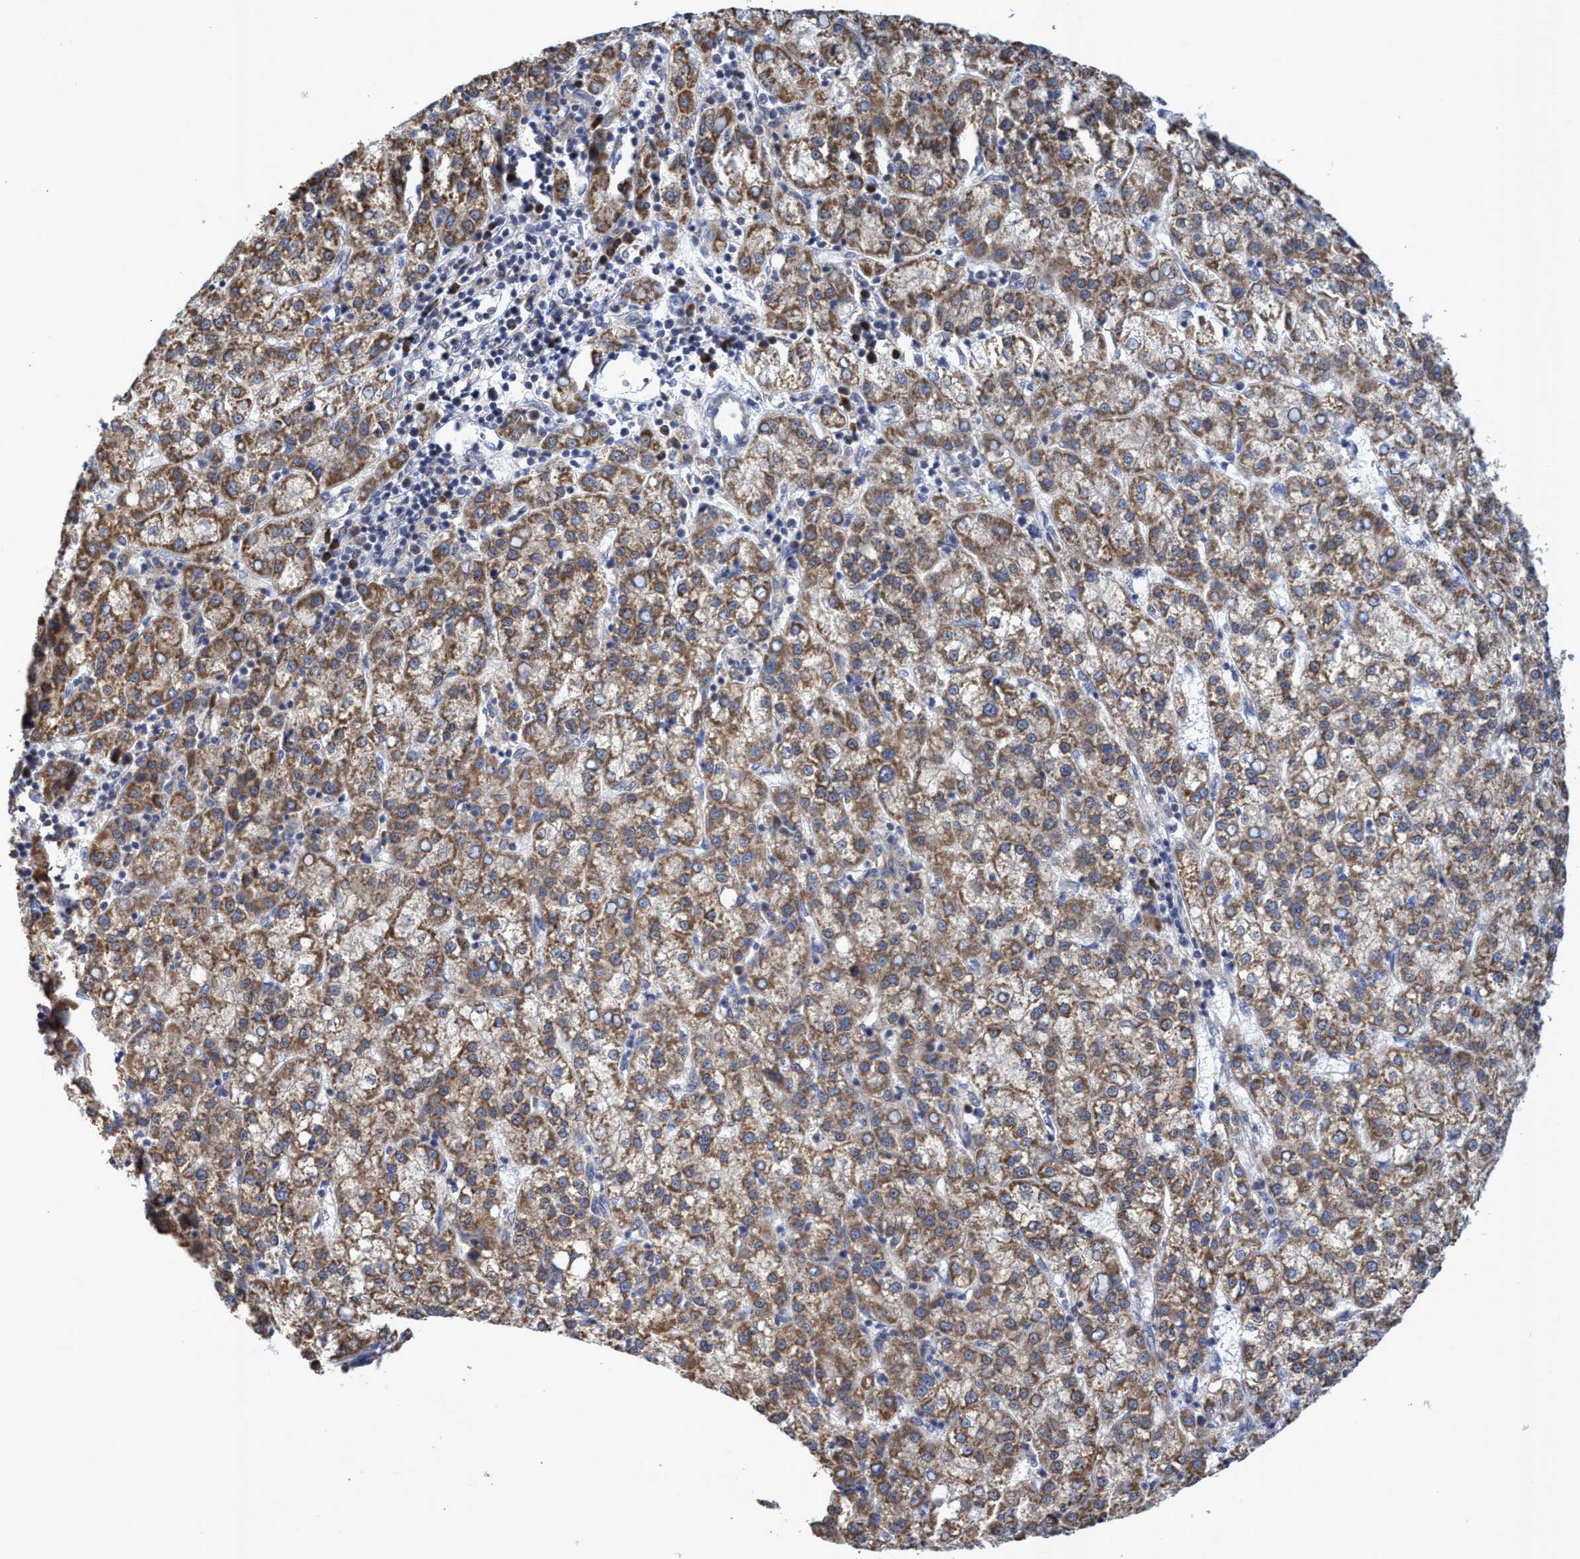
{"staining": {"intensity": "moderate", "quantity": ">75%", "location": "cytoplasmic/membranous"}, "tissue": "liver cancer", "cell_type": "Tumor cells", "image_type": "cancer", "snomed": [{"axis": "morphology", "description": "Carcinoma, Hepatocellular, NOS"}, {"axis": "topography", "description": "Liver"}], "caption": "Immunohistochemistry (IHC) (DAB (3,3'-diaminobenzidine)) staining of liver hepatocellular carcinoma exhibits moderate cytoplasmic/membranous protein positivity in about >75% of tumor cells.", "gene": "NAT16", "patient": {"sex": "female", "age": 58}}